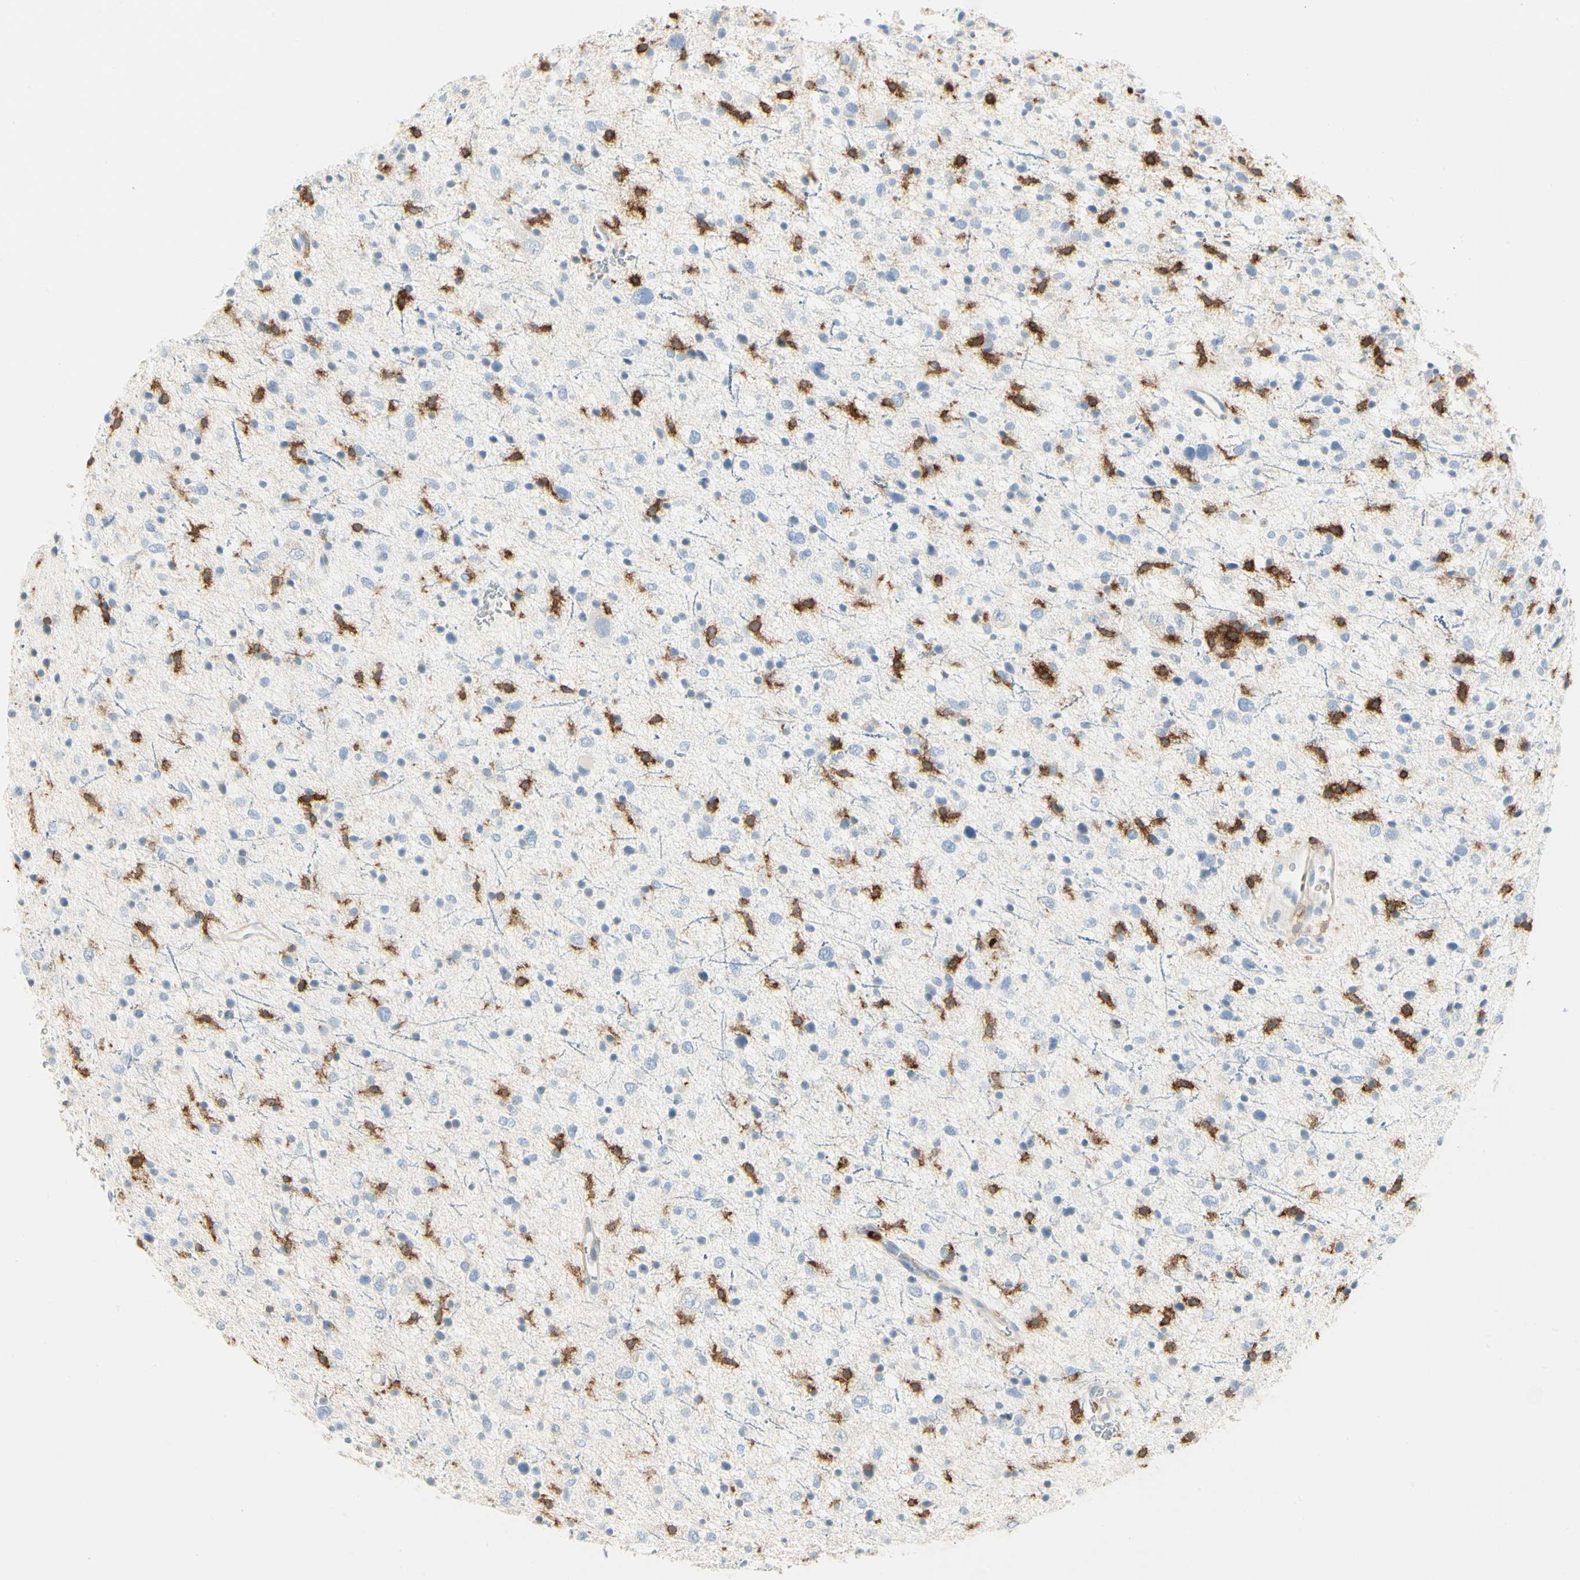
{"staining": {"intensity": "negative", "quantity": "none", "location": "none"}, "tissue": "glioma", "cell_type": "Tumor cells", "image_type": "cancer", "snomed": [{"axis": "morphology", "description": "Glioma, malignant, Low grade"}, {"axis": "topography", "description": "Brain"}], "caption": "Tumor cells show no significant protein expression in low-grade glioma (malignant). Nuclei are stained in blue.", "gene": "ITGB2", "patient": {"sex": "female", "age": 37}}